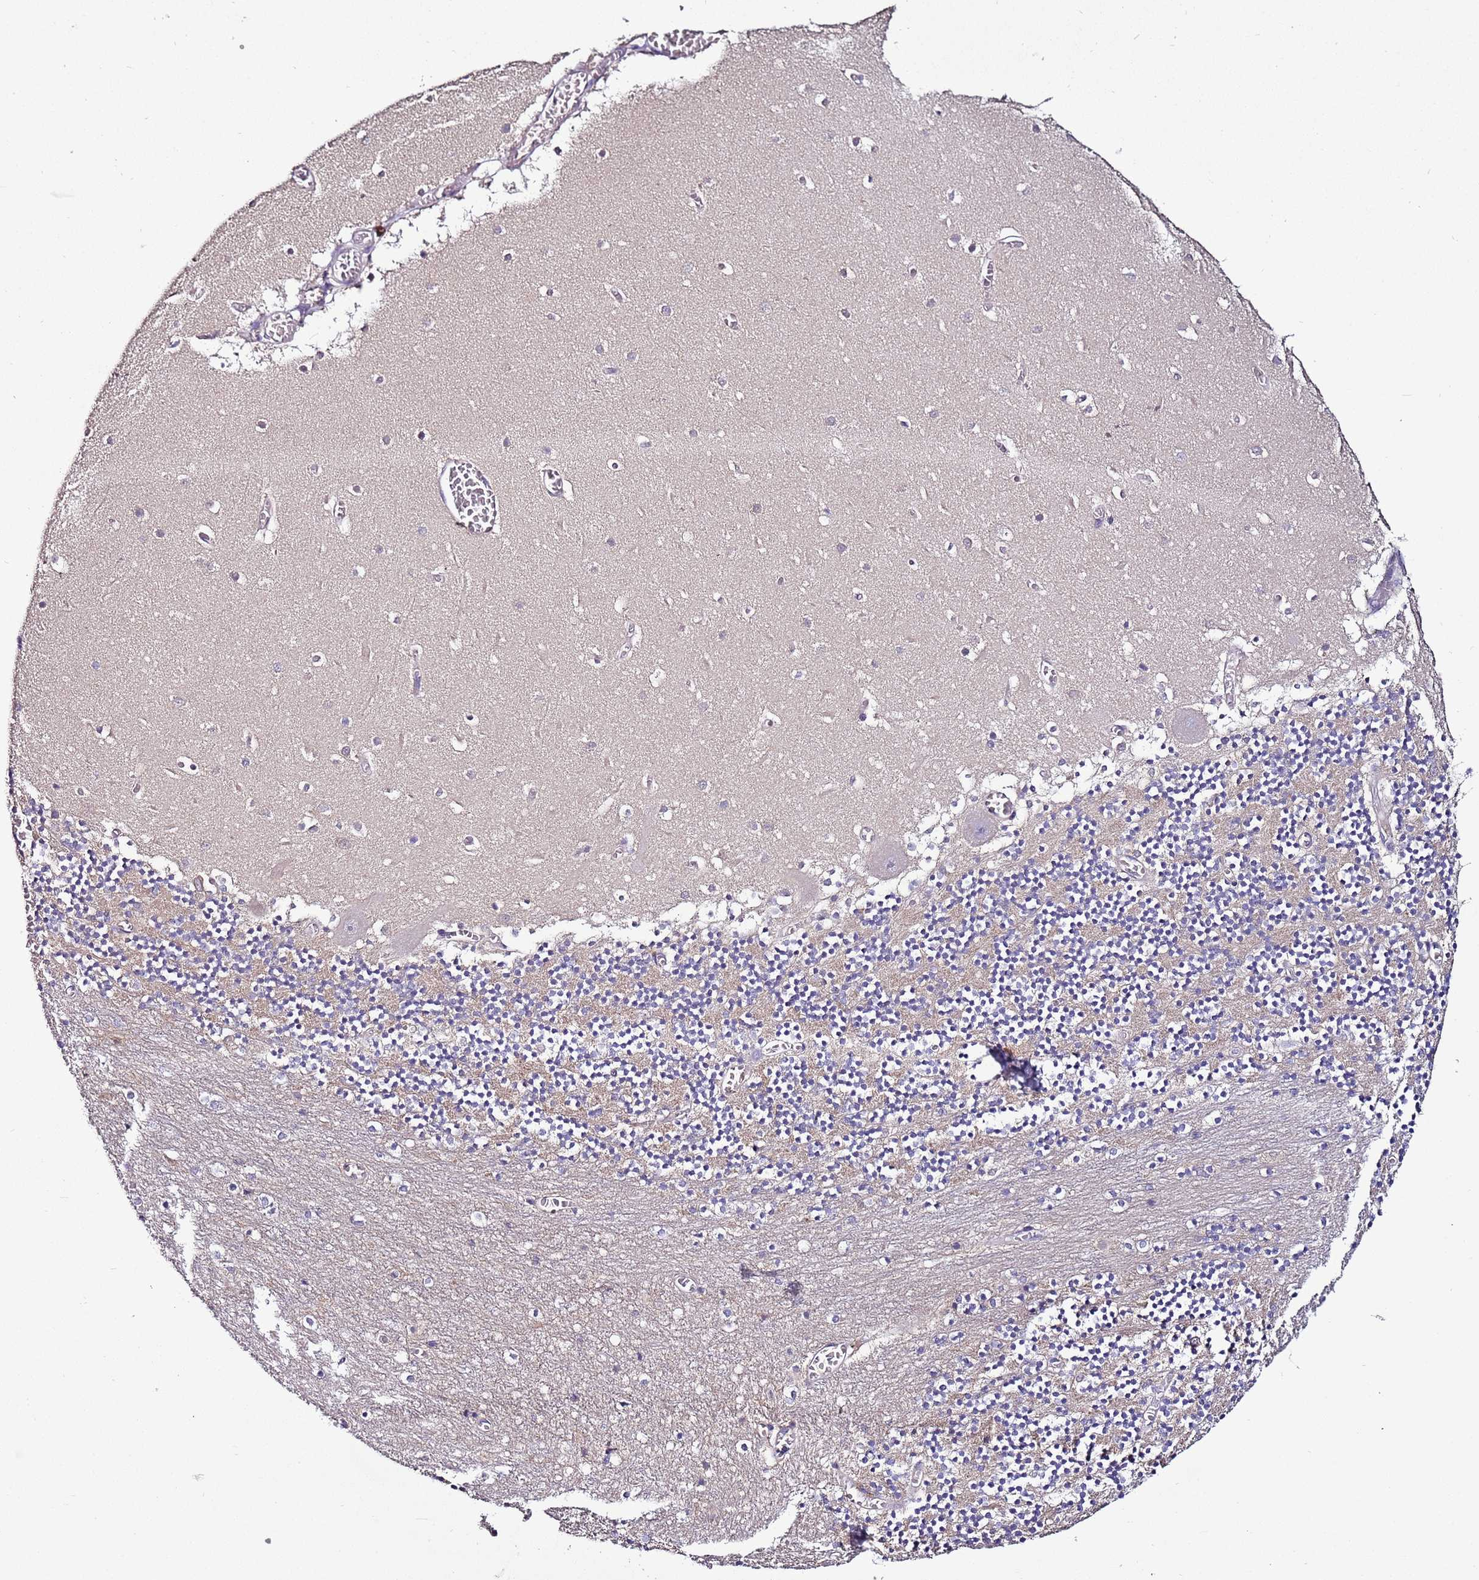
{"staining": {"intensity": "negative", "quantity": "none", "location": "none"}, "tissue": "cerebellum", "cell_type": "Cells in granular layer", "image_type": "normal", "snomed": [{"axis": "morphology", "description": "Normal tissue, NOS"}, {"axis": "topography", "description": "Cerebellum"}], "caption": "IHC of unremarkable cerebellum exhibits no expression in cells in granular layer.", "gene": "IGIP", "patient": {"sex": "female", "age": 28}}